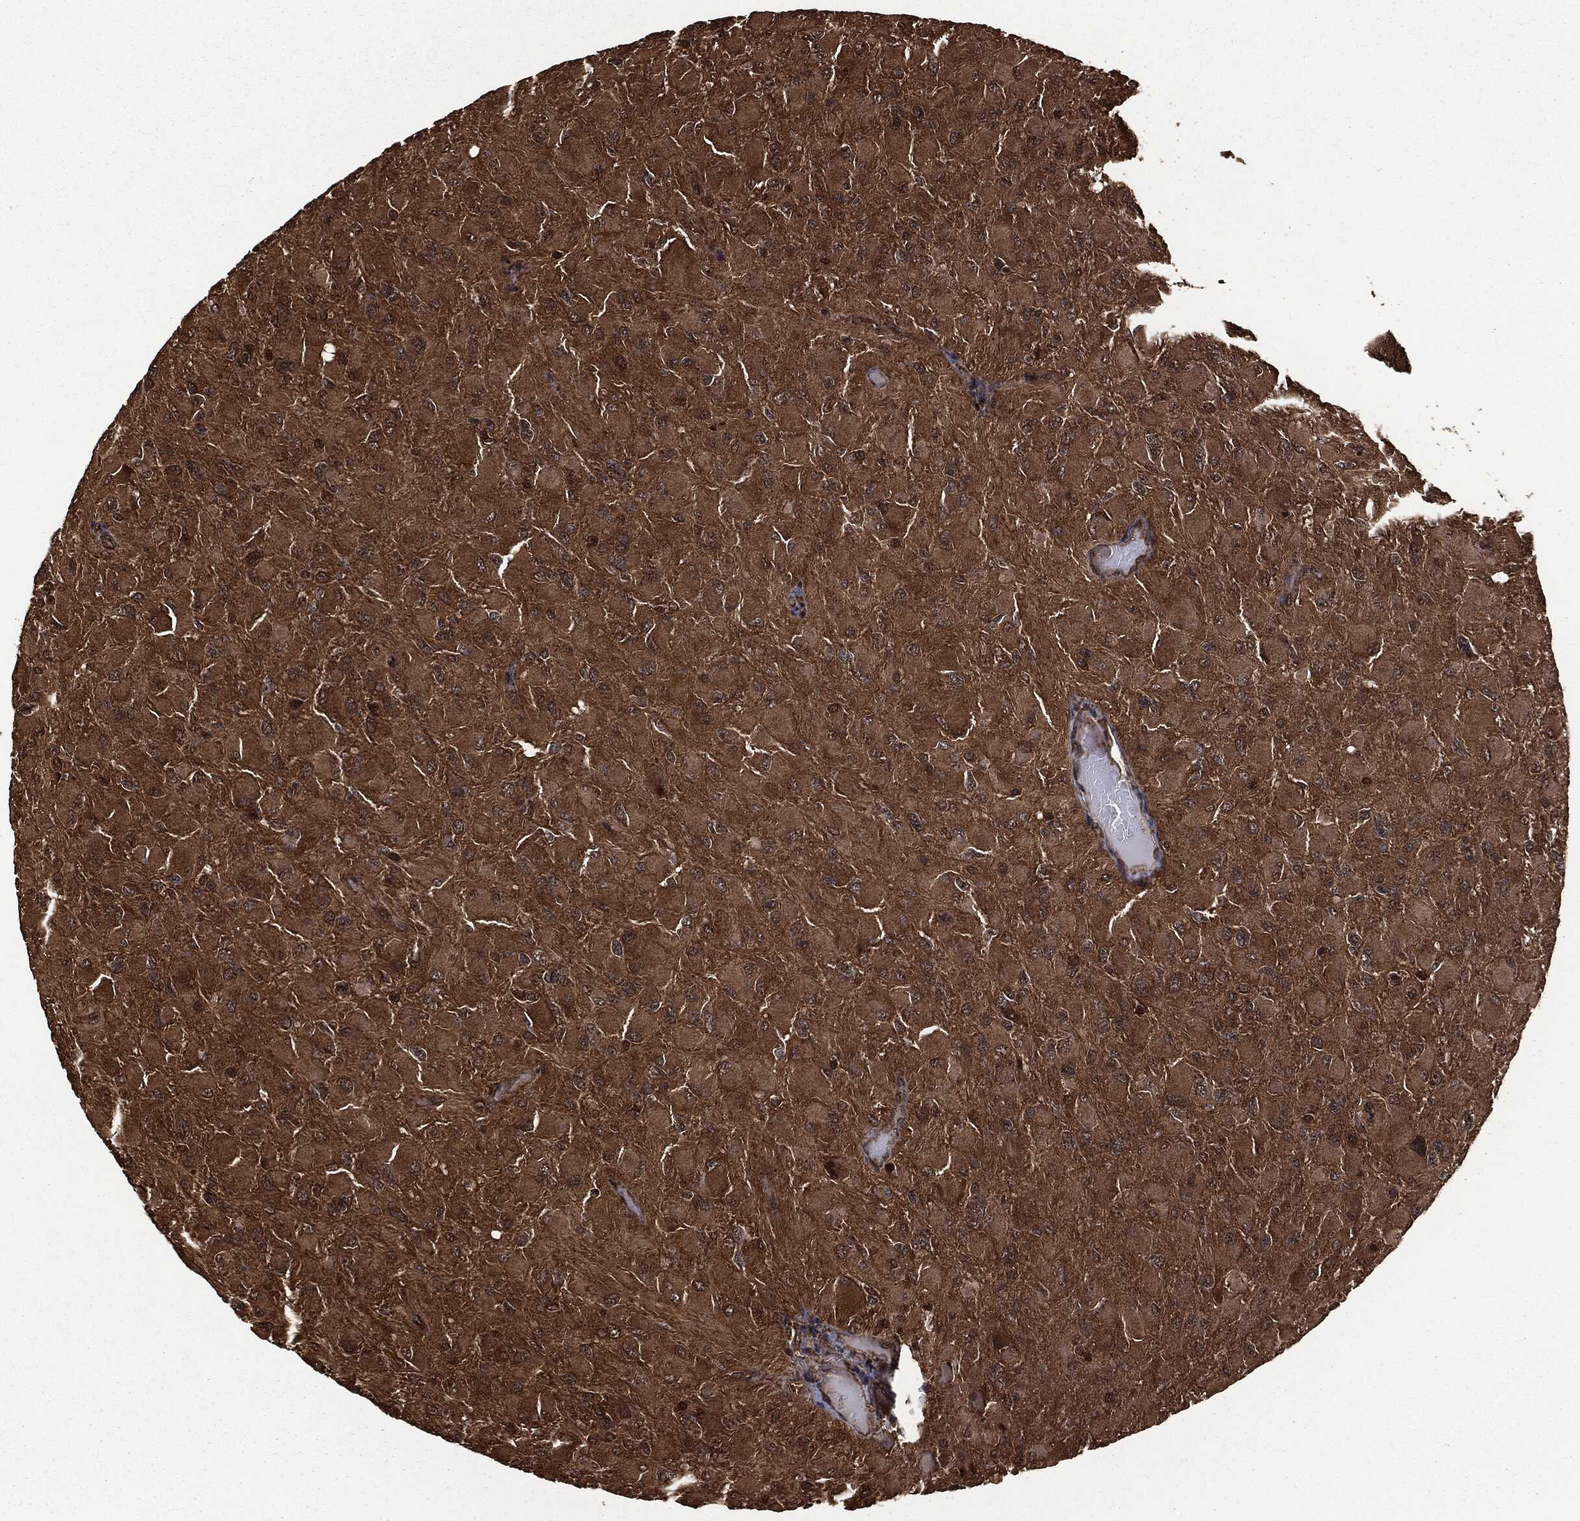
{"staining": {"intensity": "moderate", "quantity": "25%-75%", "location": "cytoplasmic/membranous"}, "tissue": "glioma", "cell_type": "Tumor cells", "image_type": "cancer", "snomed": [{"axis": "morphology", "description": "Glioma, malignant, High grade"}, {"axis": "topography", "description": "Cerebral cortex"}], "caption": "Glioma was stained to show a protein in brown. There is medium levels of moderate cytoplasmic/membranous staining in about 25%-75% of tumor cells. (DAB (3,3'-diaminobenzidine) IHC, brown staining for protein, blue staining for nuclei).", "gene": "HRAS", "patient": {"sex": "female", "age": 36}}